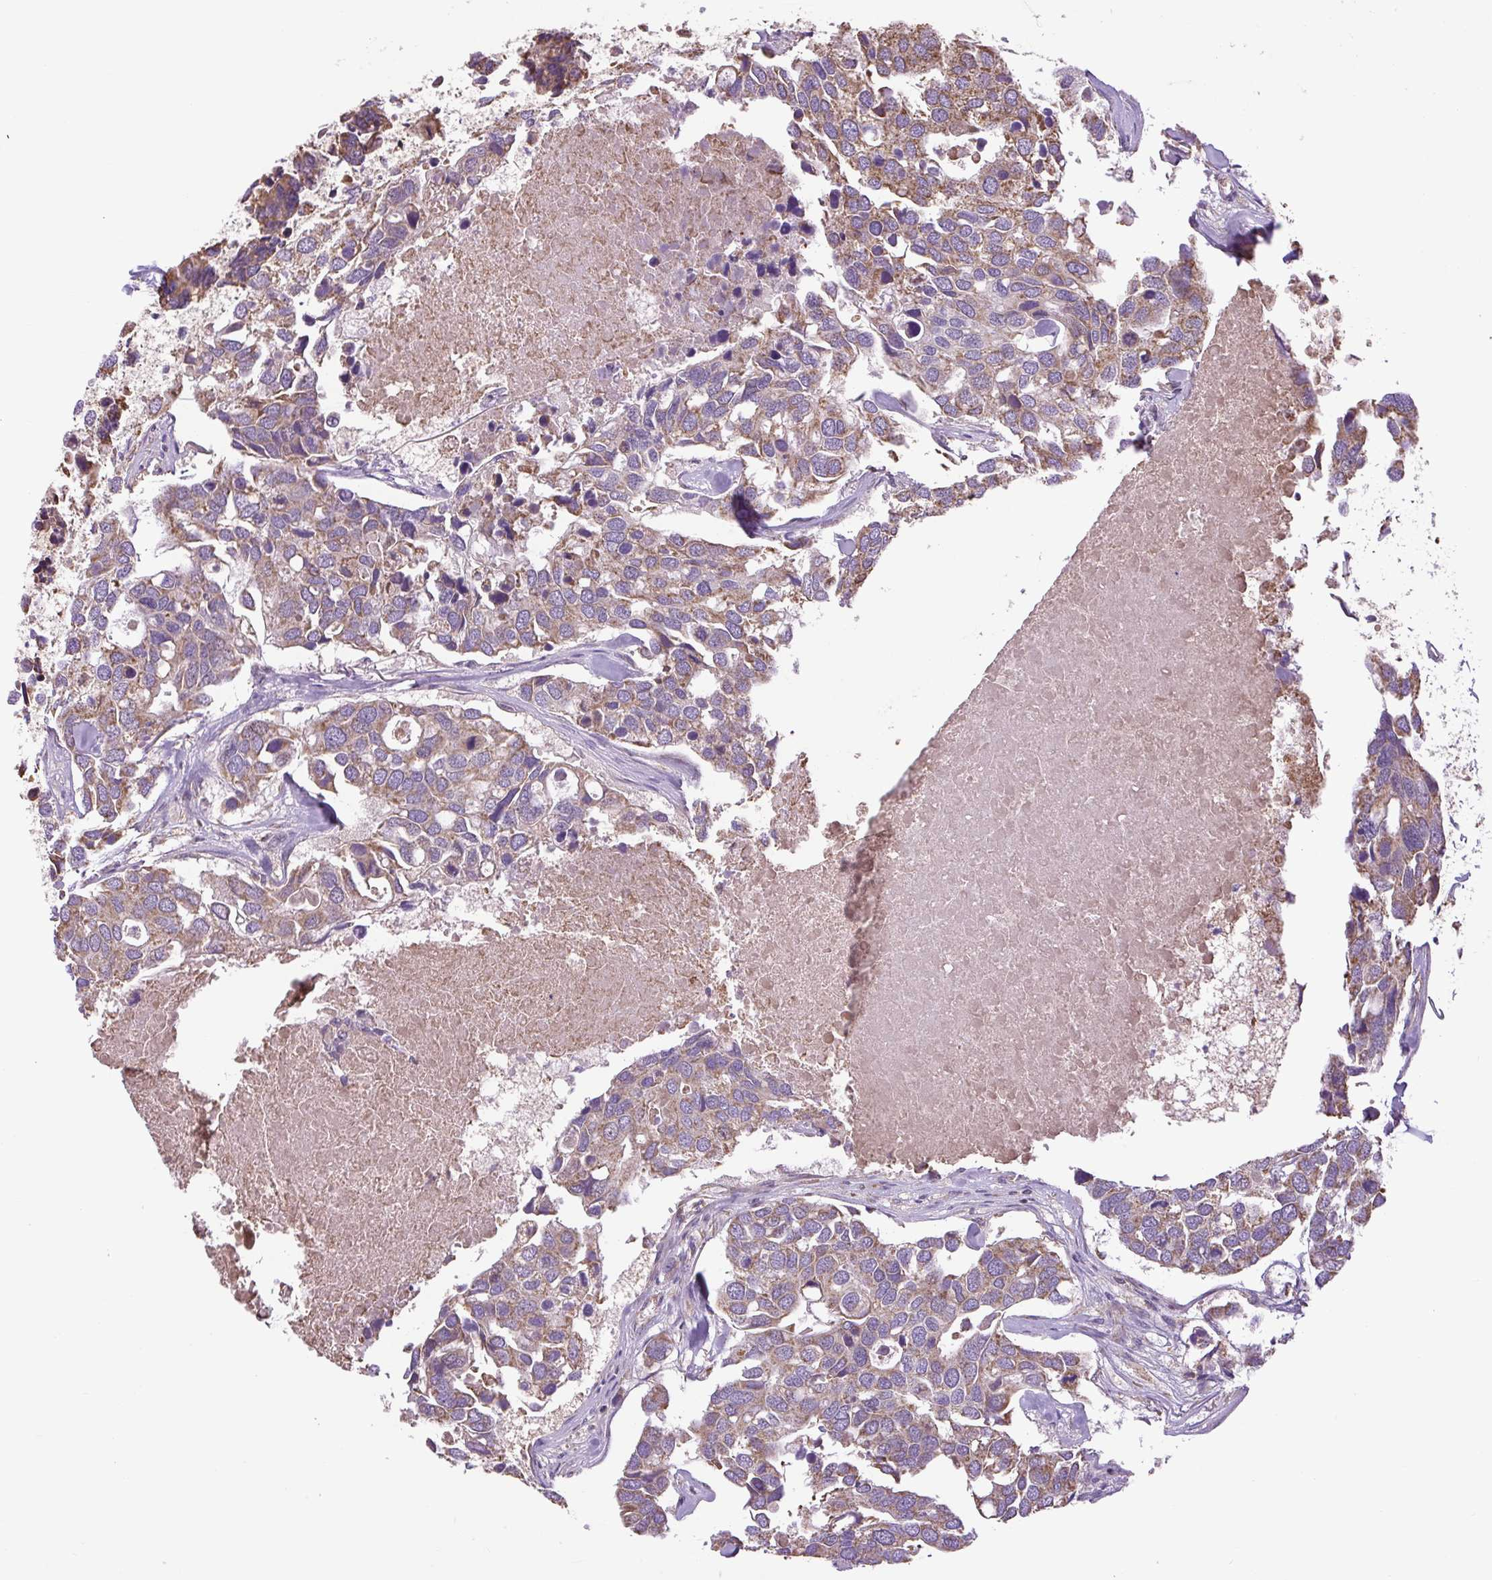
{"staining": {"intensity": "moderate", "quantity": ">75%", "location": "cytoplasmic/membranous"}, "tissue": "breast cancer", "cell_type": "Tumor cells", "image_type": "cancer", "snomed": [{"axis": "morphology", "description": "Duct carcinoma"}, {"axis": "topography", "description": "Breast"}], "caption": "Breast infiltrating ductal carcinoma stained with immunohistochemistry reveals moderate cytoplasmic/membranous positivity in approximately >75% of tumor cells. (Stains: DAB (3,3'-diaminobenzidine) in brown, nuclei in blue, Microscopy: brightfield microscopy at high magnification).", "gene": "PLCG1", "patient": {"sex": "female", "age": 83}}